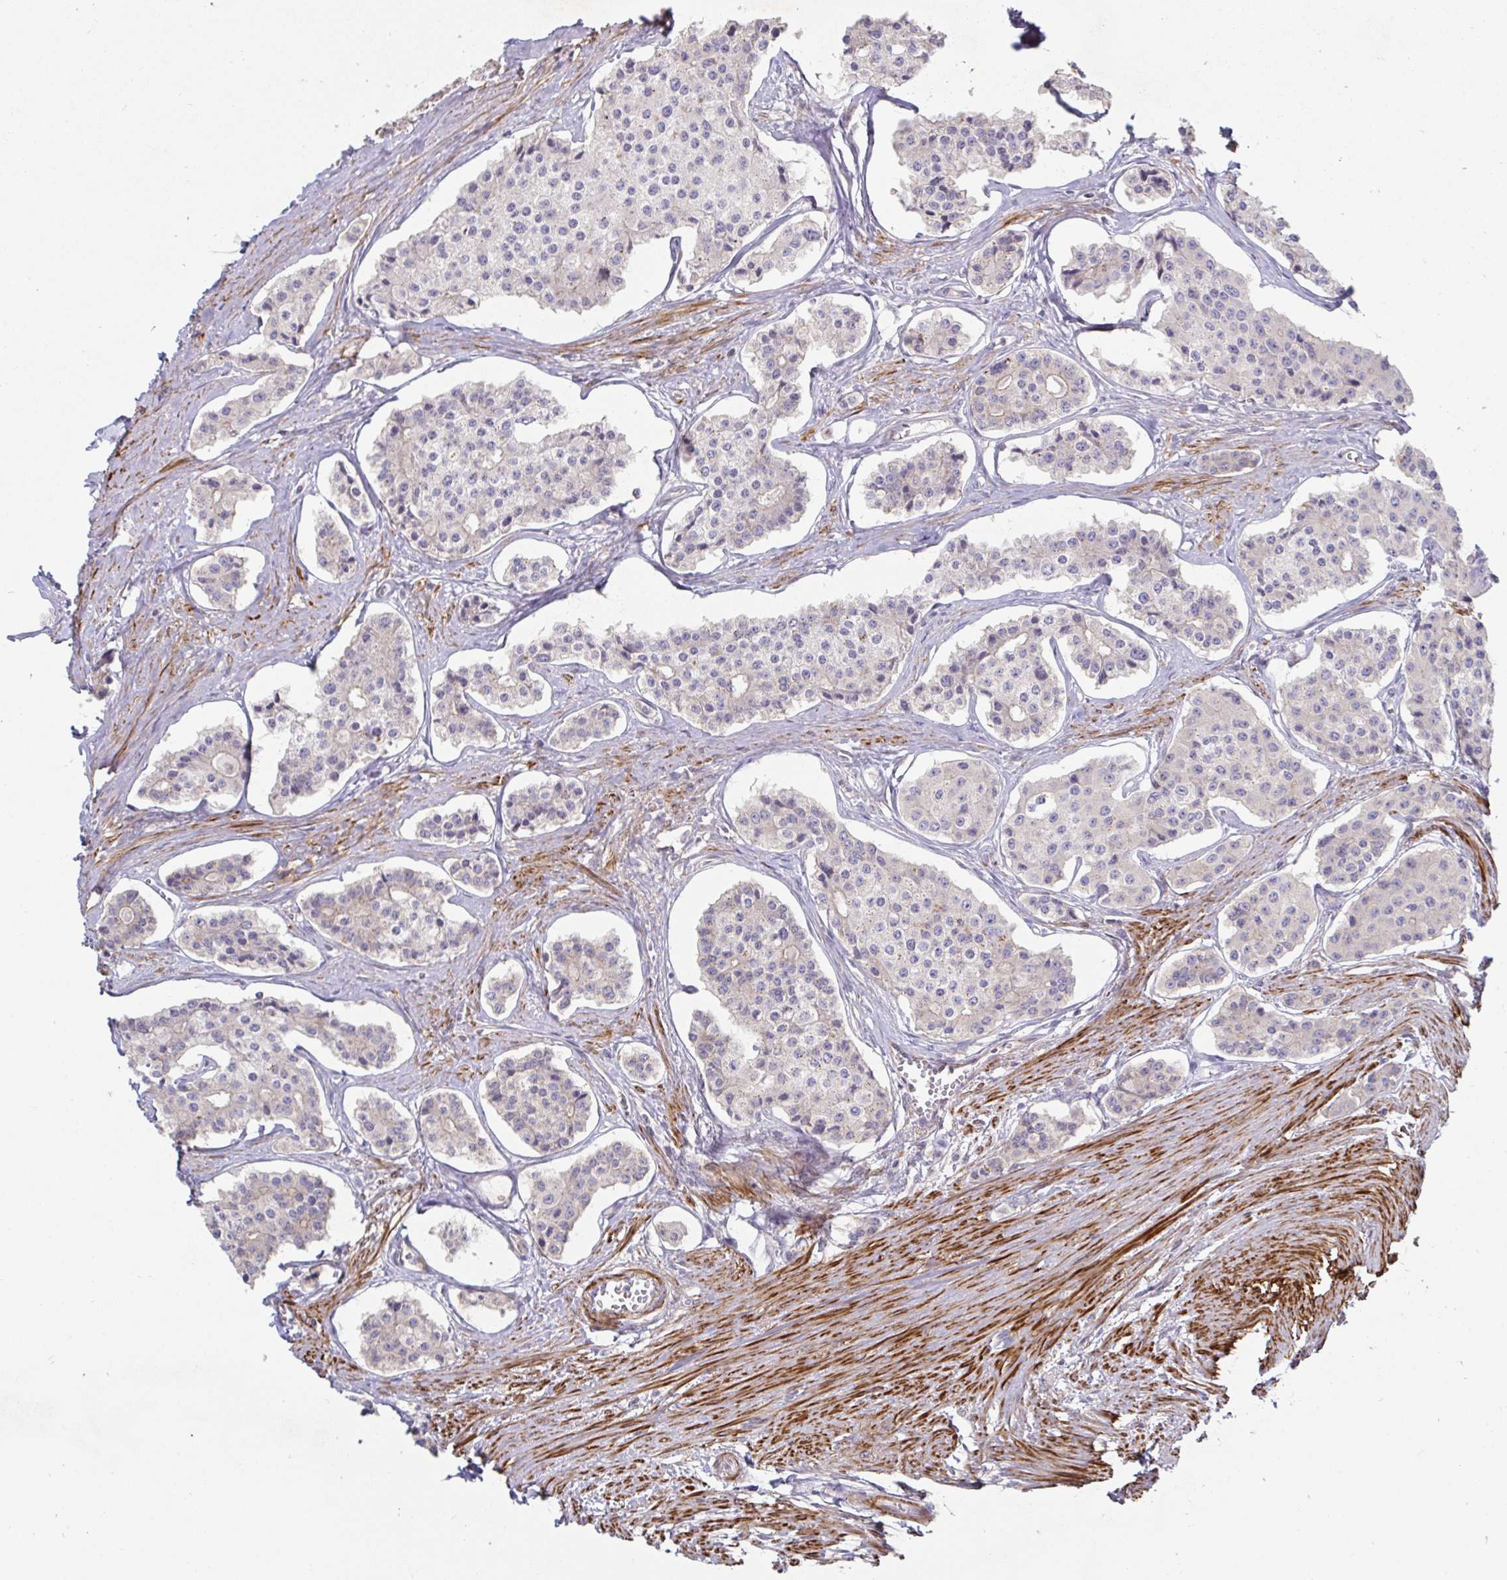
{"staining": {"intensity": "negative", "quantity": "none", "location": "none"}, "tissue": "carcinoid", "cell_type": "Tumor cells", "image_type": "cancer", "snomed": [{"axis": "morphology", "description": "Carcinoid, malignant, NOS"}, {"axis": "topography", "description": "Small intestine"}], "caption": "DAB immunohistochemical staining of human malignant carcinoid demonstrates no significant positivity in tumor cells. (Stains: DAB (3,3'-diaminobenzidine) immunohistochemistry with hematoxylin counter stain, Microscopy: brightfield microscopy at high magnification).", "gene": "SSH2", "patient": {"sex": "female", "age": 65}}